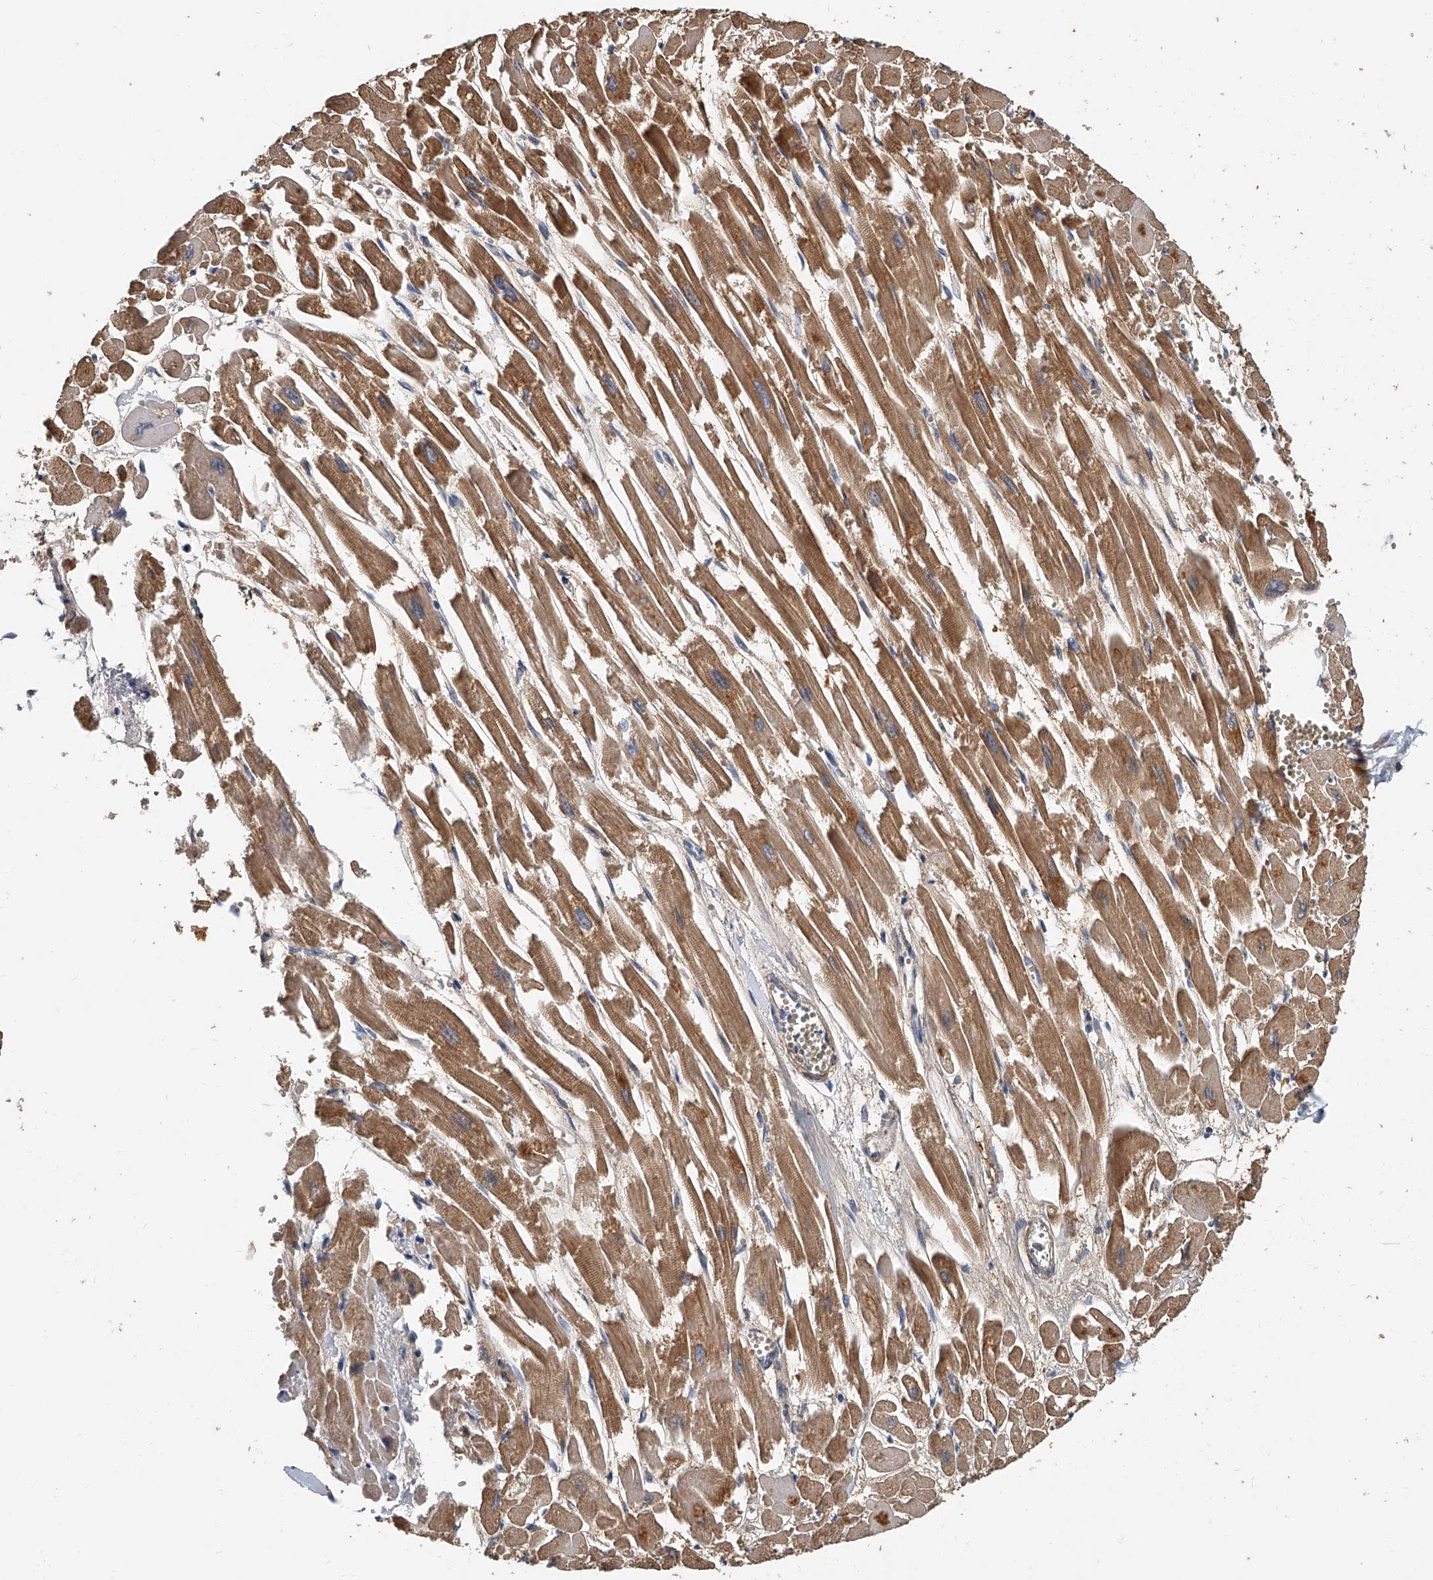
{"staining": {"intensity": "moderate", "quantity": ">75%", "location": "cytoplasmic/membranous"}, "tissue": "heart muscle", "cell_type": "Cardiomyocytes", "image_type": "normal", "snomed": [{"axis": "morphology", "description": "Normal tissue, NOS"}, {"axis": "topography", "description": "Heart"}], "caption": "Immunohistochemistry (IHC) micrograph of unremarkable human heart muscle stained for a protein (brown), which shows medium levels of moderate cytoplasmic/membranous positivity in about >75% of cardiomyocytes.", "gene": "CD200", "patient": {"sex": "male", "age": 54}}